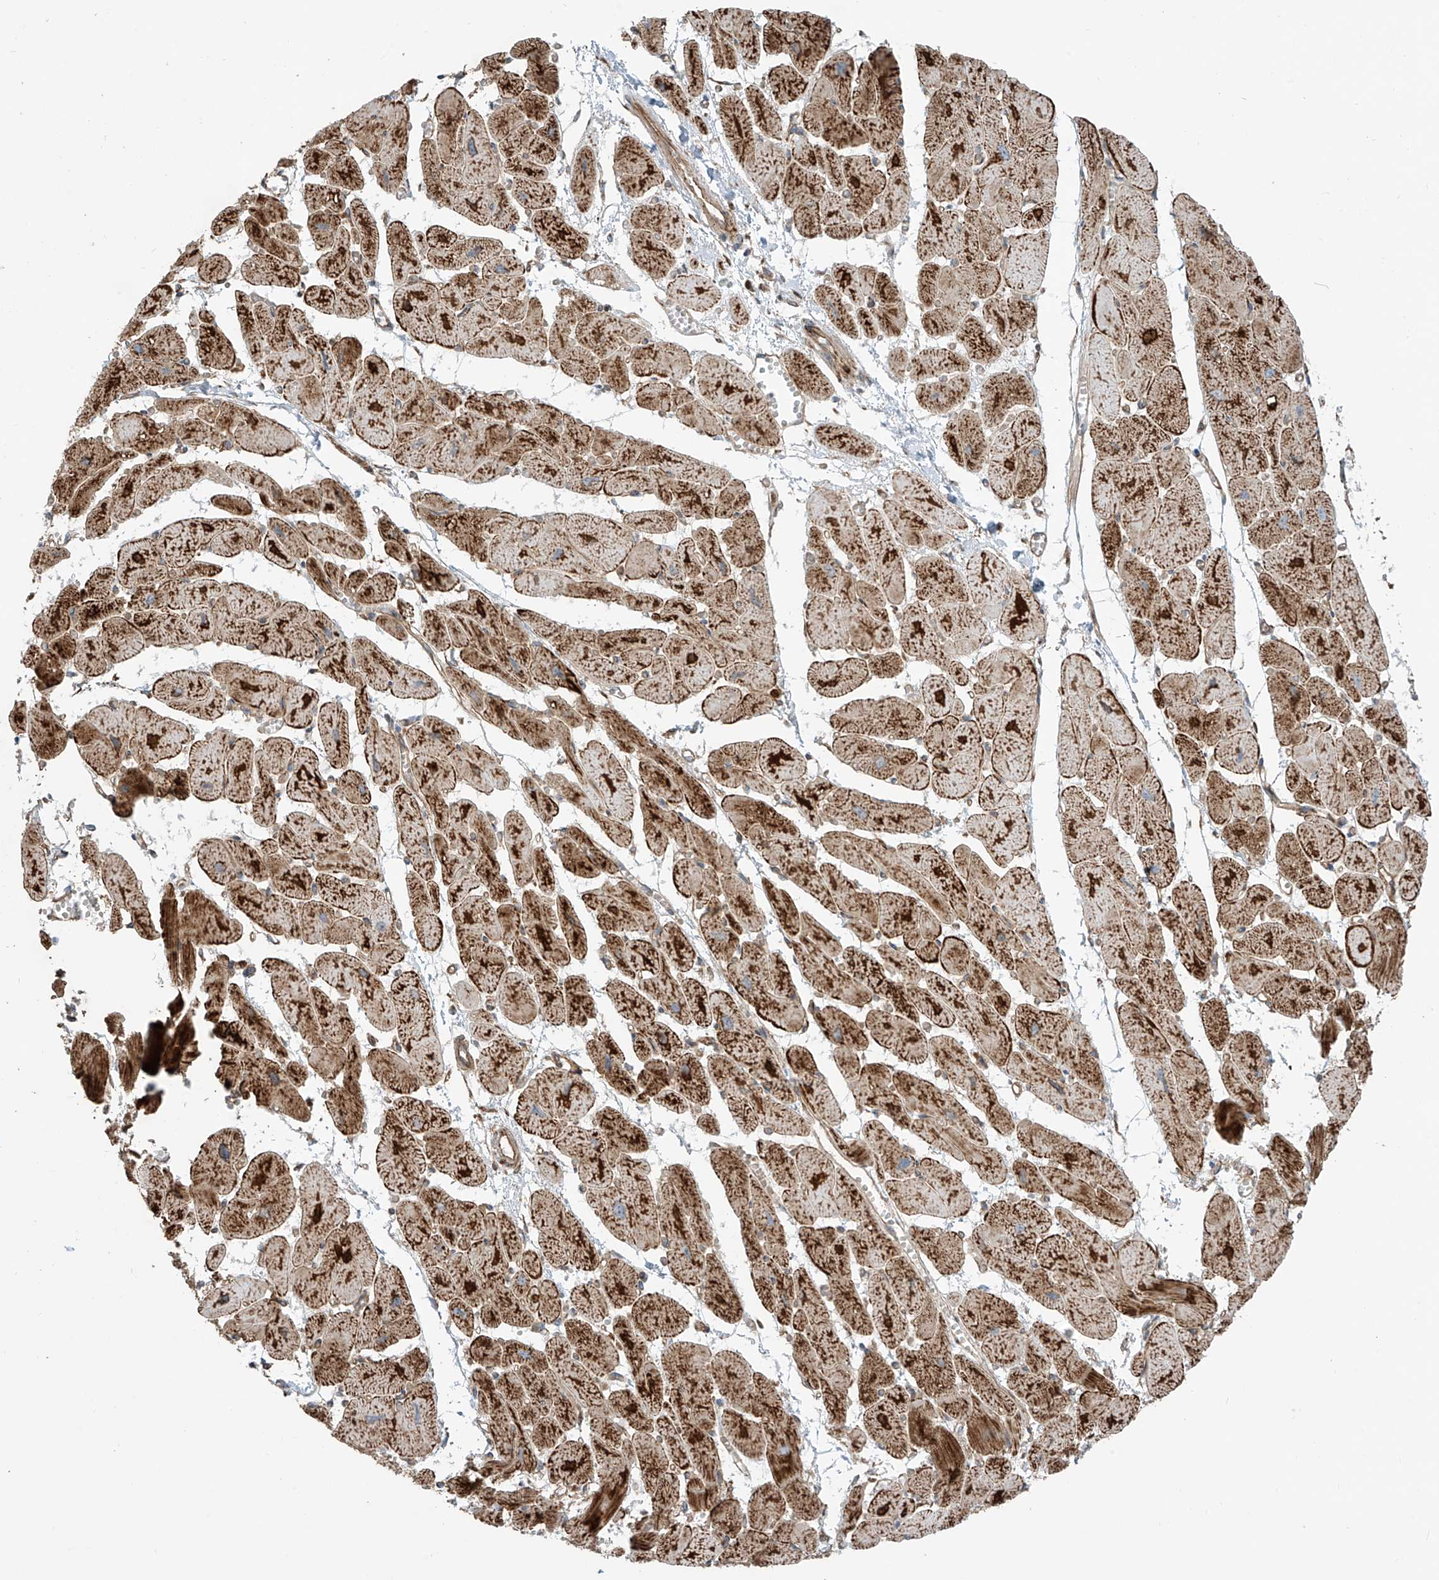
{"staining": {"intensity": "strong", "quantity": ">75%", "location": "cytoplasmic/membranous"}, "tissue": "heart muscle", "cell_type": "Cardiomyocytes", "image_type": "normal", "snomed": [{"axis": "morphology", "description": "Normal tissue, NOS"}, {"axis": "topography", "description": "Heart"}], "caption": "Protein expression analysis of normal heart muscle demonstrates strong cytoplasmic/membranous expression in approximately >75% of cardiomyocytes. Using DAB (brown) and hematoxylin (blue) stains, captured at high magnification using brightfield microscopy.", "gene": "EIF5B", "patient": {"sex": "female", "age": 54}}